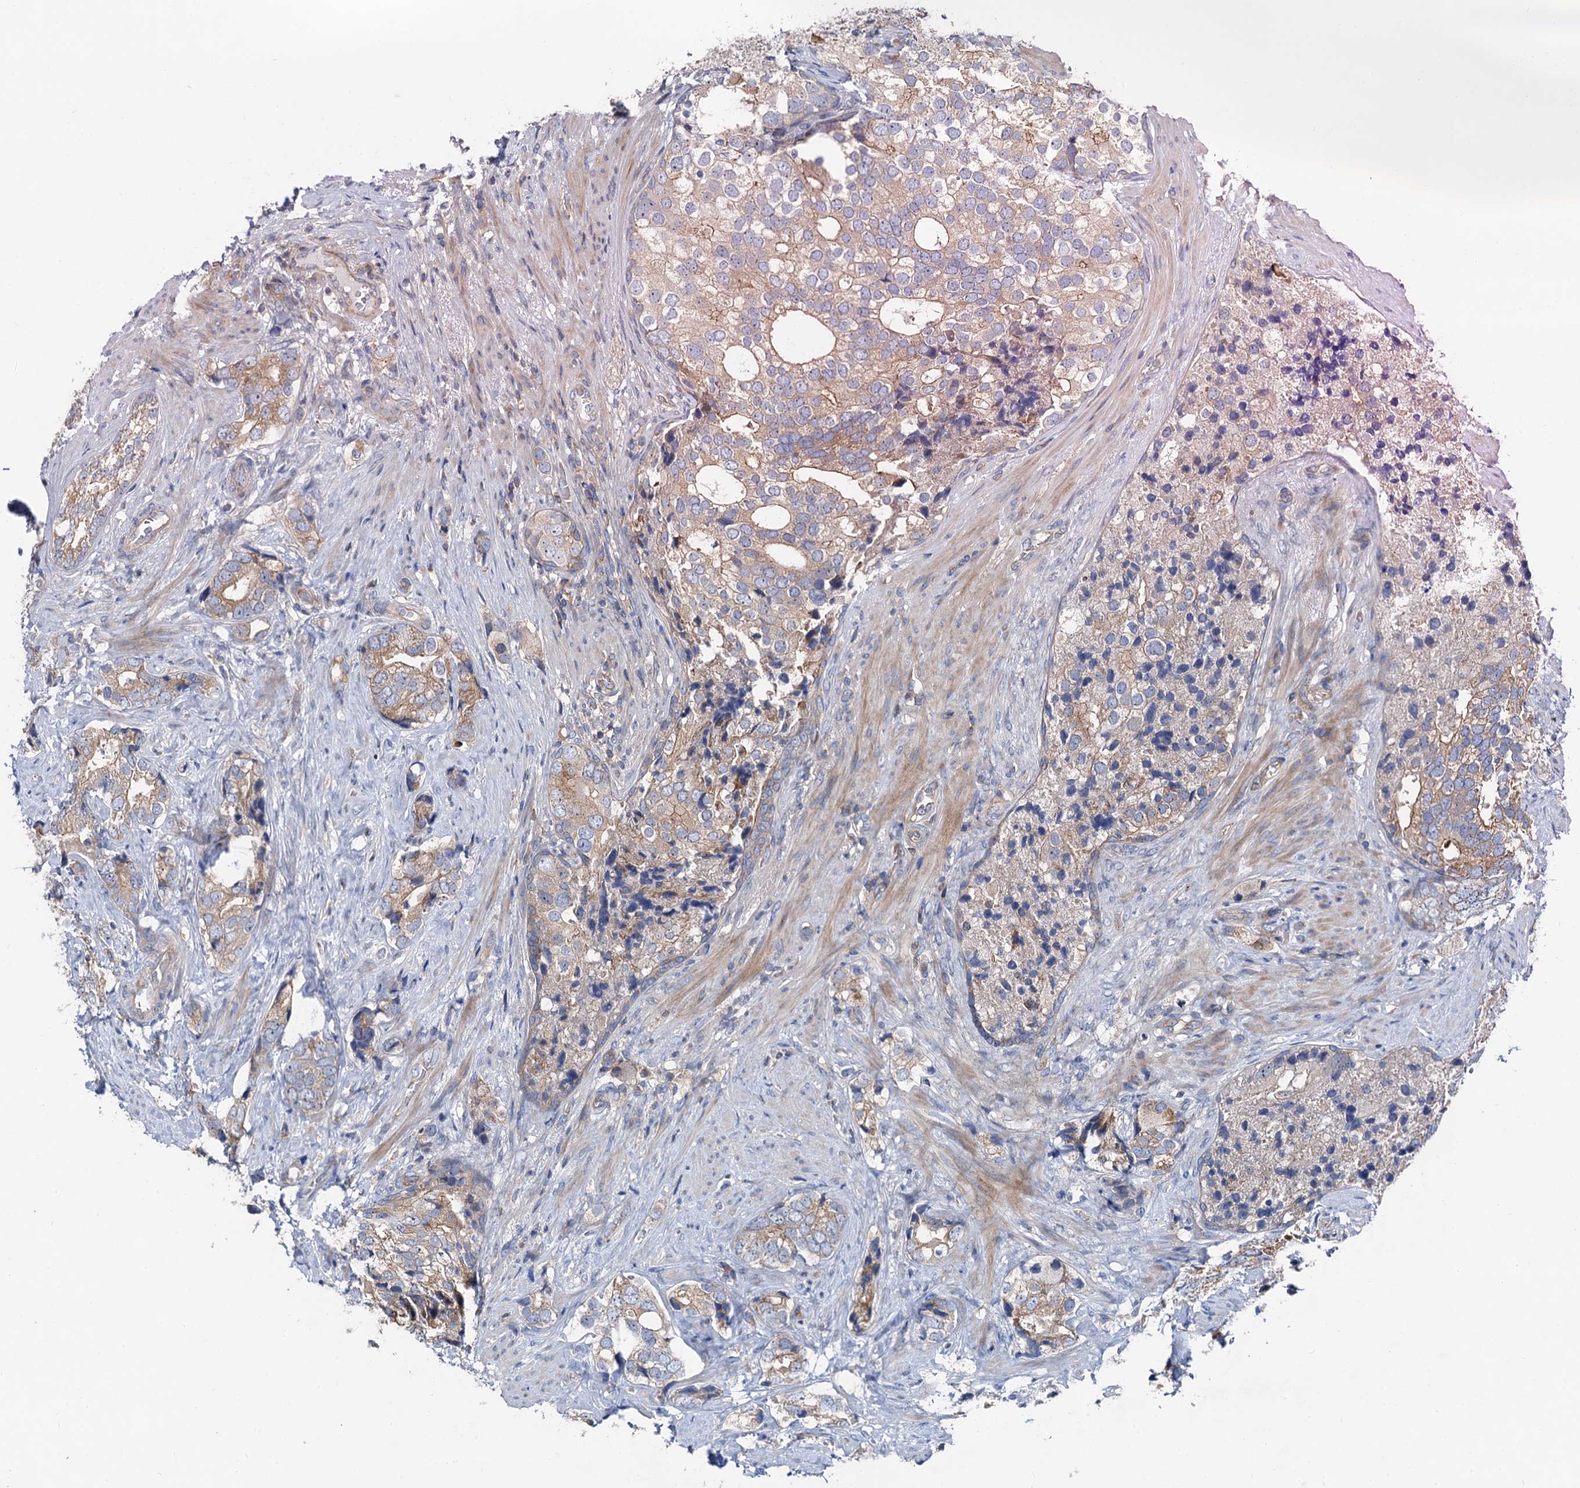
{"staining": {"intensity": "moderate", "quantity": "25%-75%", "location": "cytoplasmic/membranous"}, "tissue": "prostate cancer", "cell_type": "Tumor cells", "image_type": "cancer", "snomed": [{"axis": "morphology", "description": "Adenocarcinoma, High grade"}, {"axis": "topography", "description": "Prostate"}], "caption": "High-magnification brightfield microscopy of prostate adenocarcinoma (high-grade) stained with DAB (brown) and counterstained with hematoxylin (blue). tumor cells exhibit moderate cytoplasmic/membranous positivity is identified in about25%-75% of cells.", "gene": "ANKRD26", "patient": {"sex": "male", "age": 75}}